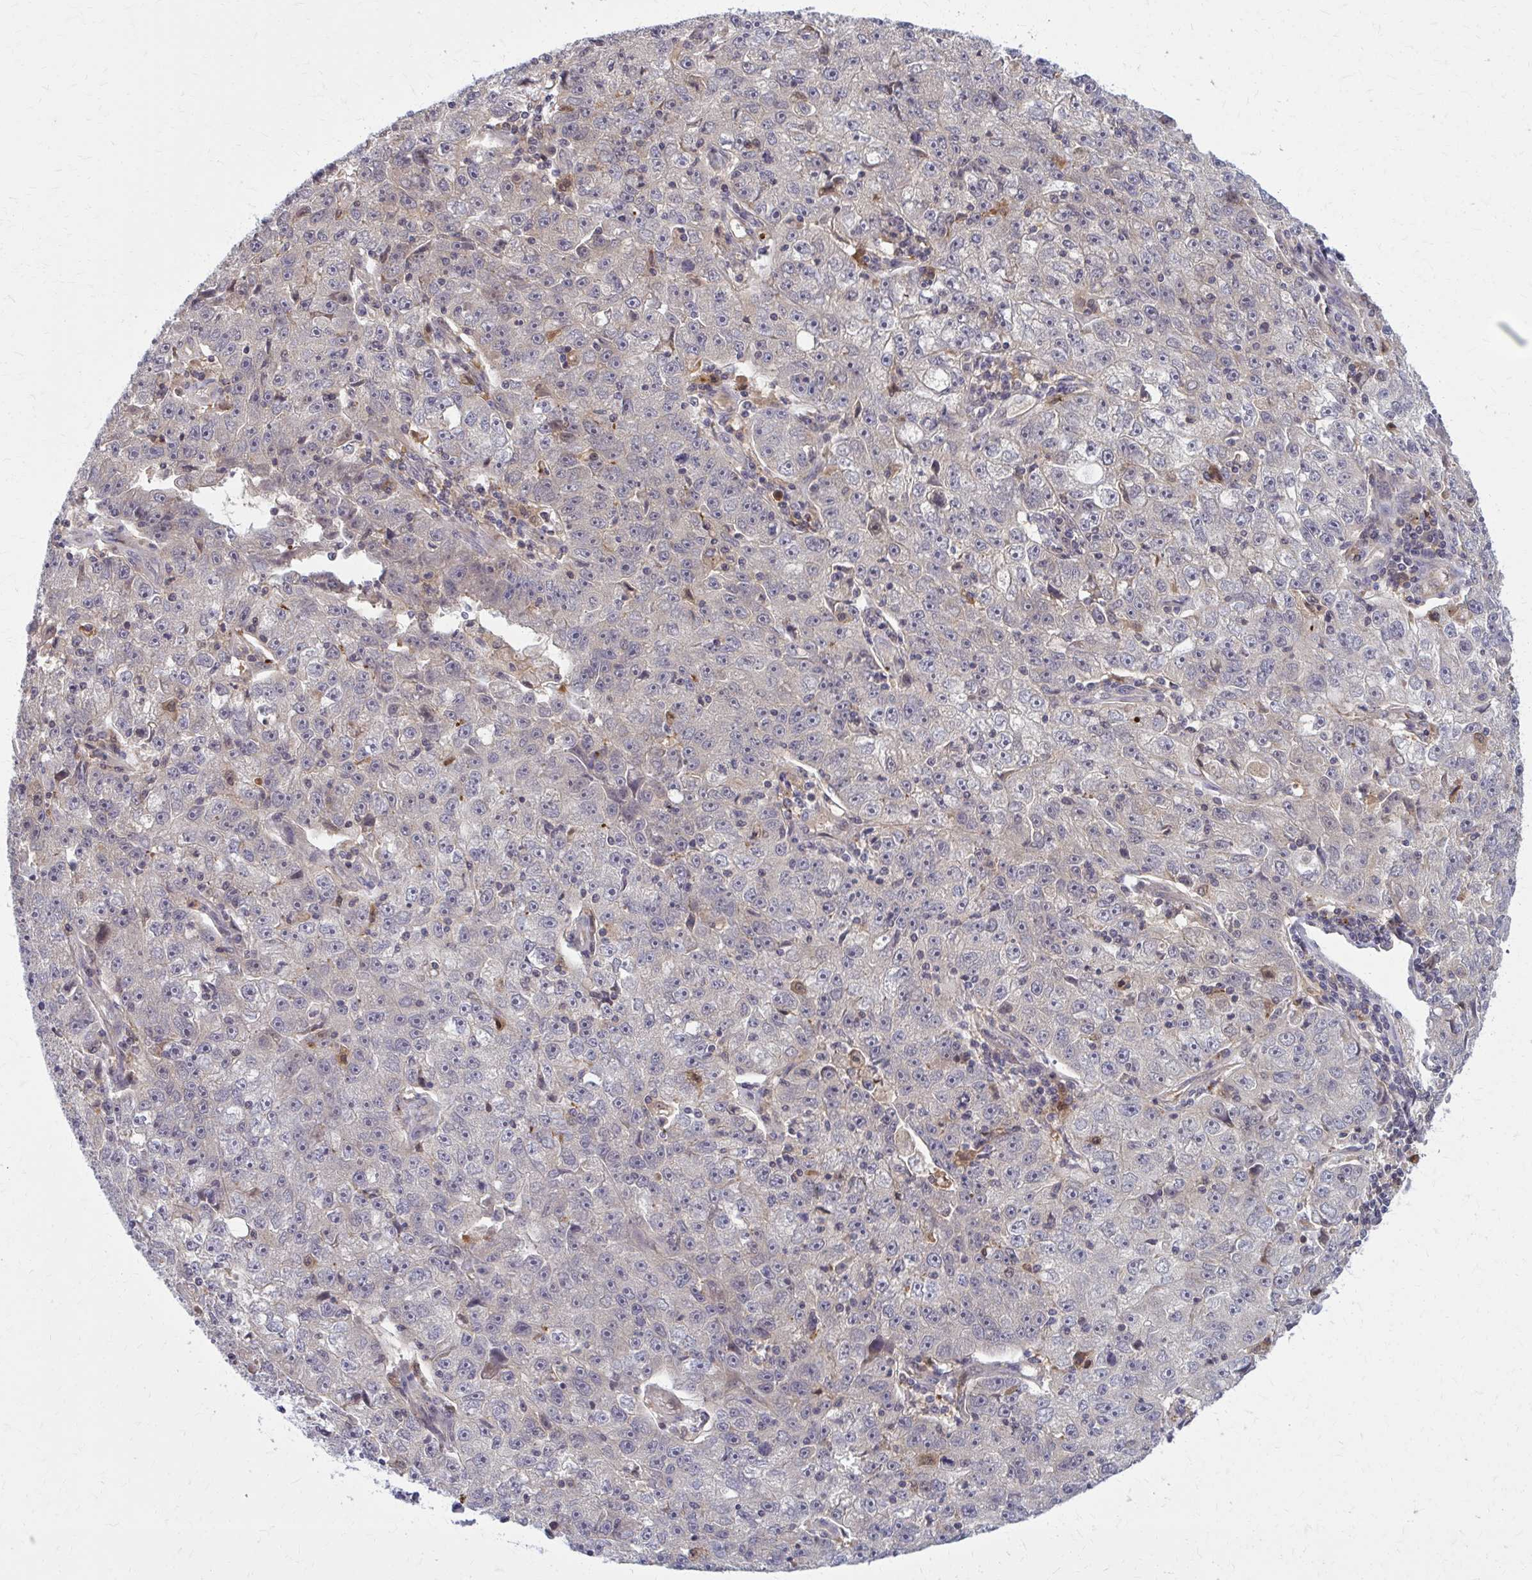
{"staining": {"intensity": "negative", "quantity": "none", "location": "none"}, "tissue": "lung cancer", "cell_type": "Tumor cells", "image_type": "cancer", "snomed": [{"axis": "morphology", "description": "Normal morphology"}, {"axis": "morphology", "description": "Adenocarcinoma, NOS"}, {"axis": "topography", "description": "Lymph node"}, {"axis": "topography", "description": "Lung"}], "caption": "A high-resolution micrograph shows IHC staining of adenocarcinoma (lung), which displays no significant positivity in tumor cells.", "gene": "DBI", "patient": {"sex": "female", "age": 57}}